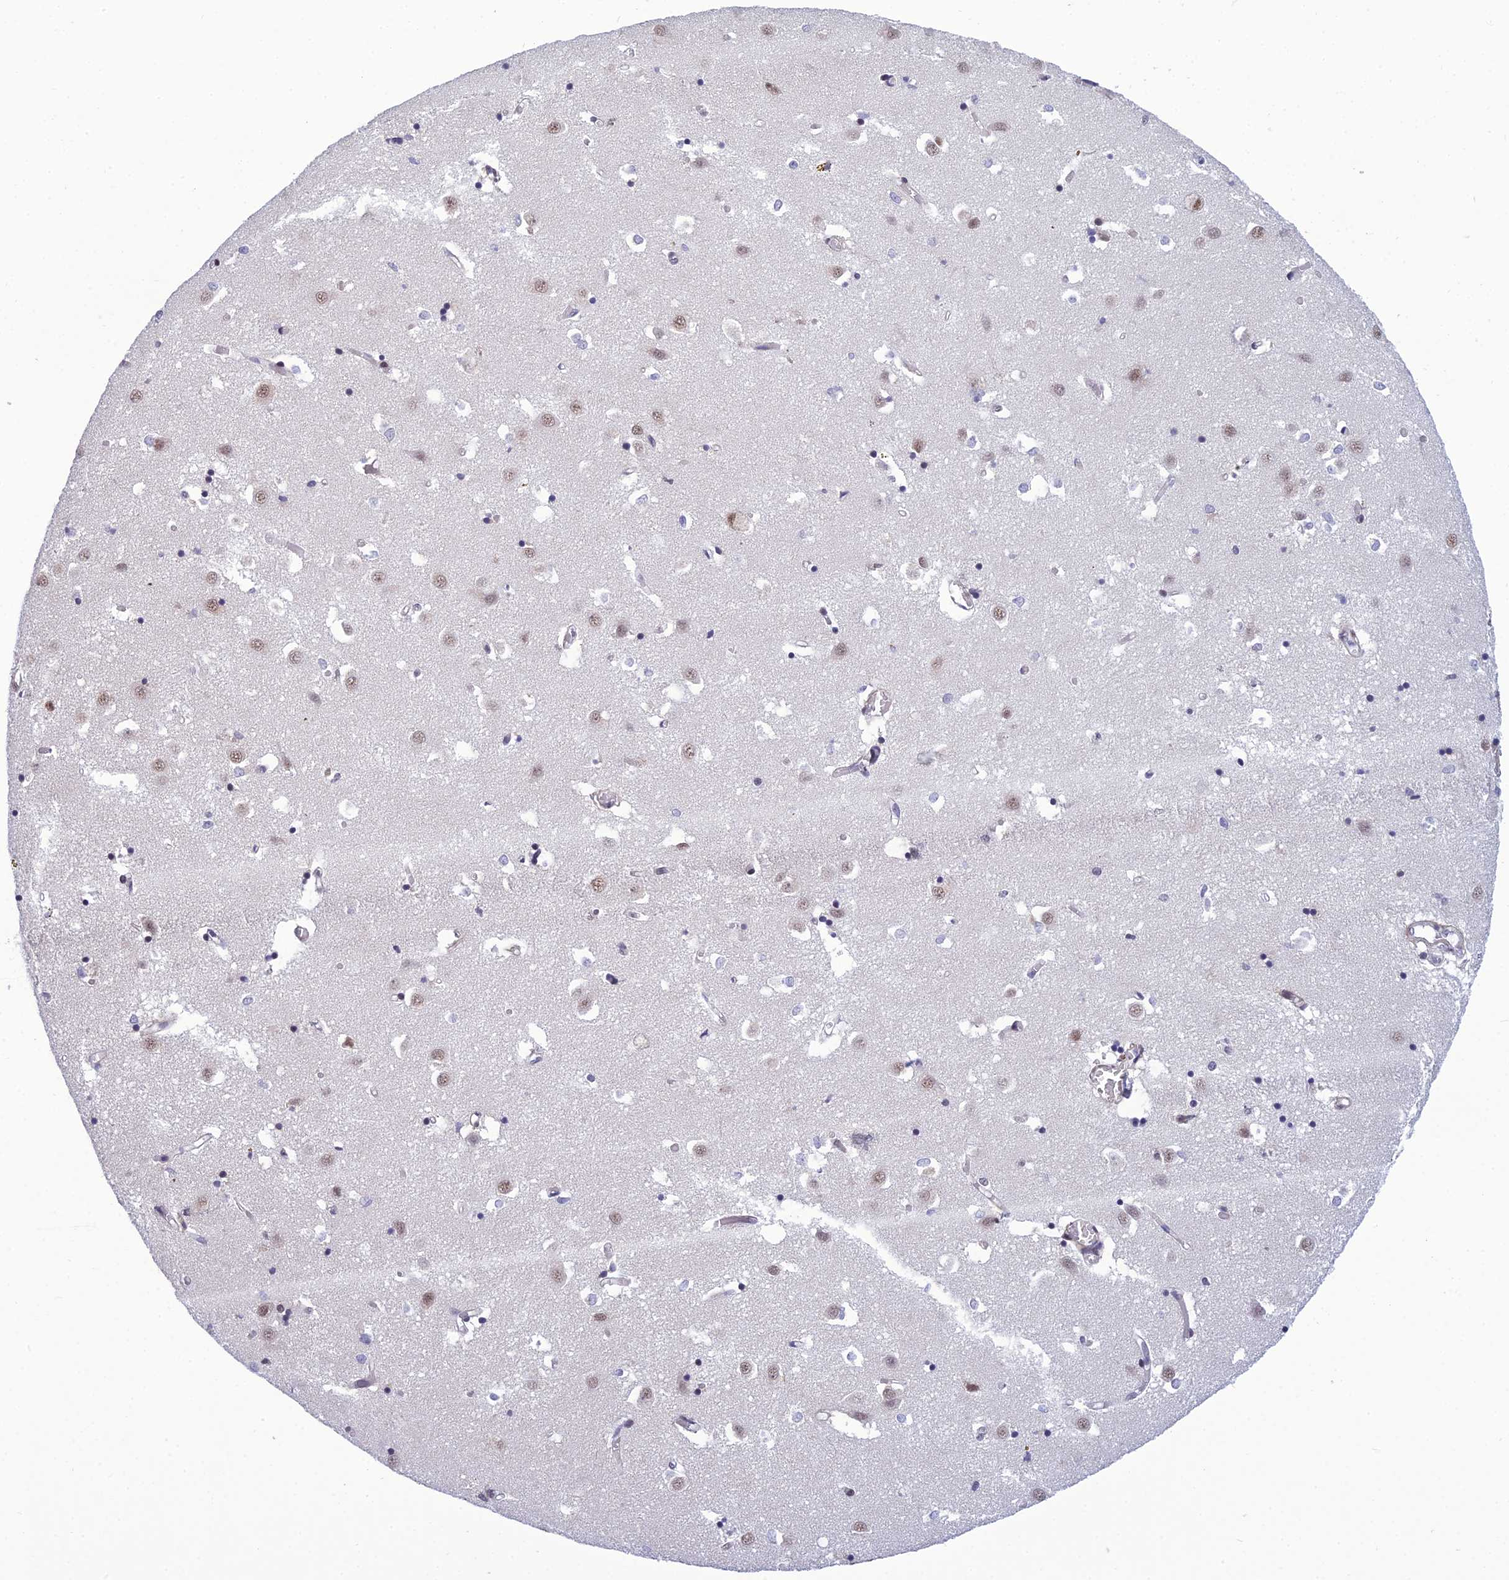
{"staining": {"intensity": "moderate", "quantity": "<25%", "location": "nuclear"}, "tissue": "caudate", "cell_type": "Glial cells", "image_type": "normal", "snomed": [{"axis": "morphology", "description": "Normal tissue, NOS"}, {"axis": "topography", "description": "Lateral ventricle wall"}], "caption": "IHC micrograph of unremarkable caudate: caudate stained using IHC reveals low levels of moderate protein expression localized specifically in the nuclear of glial cells, appearing as a nuclear brown color.", "gene": "RSRC1", "patient": {"sex": "male", "age": 70}}